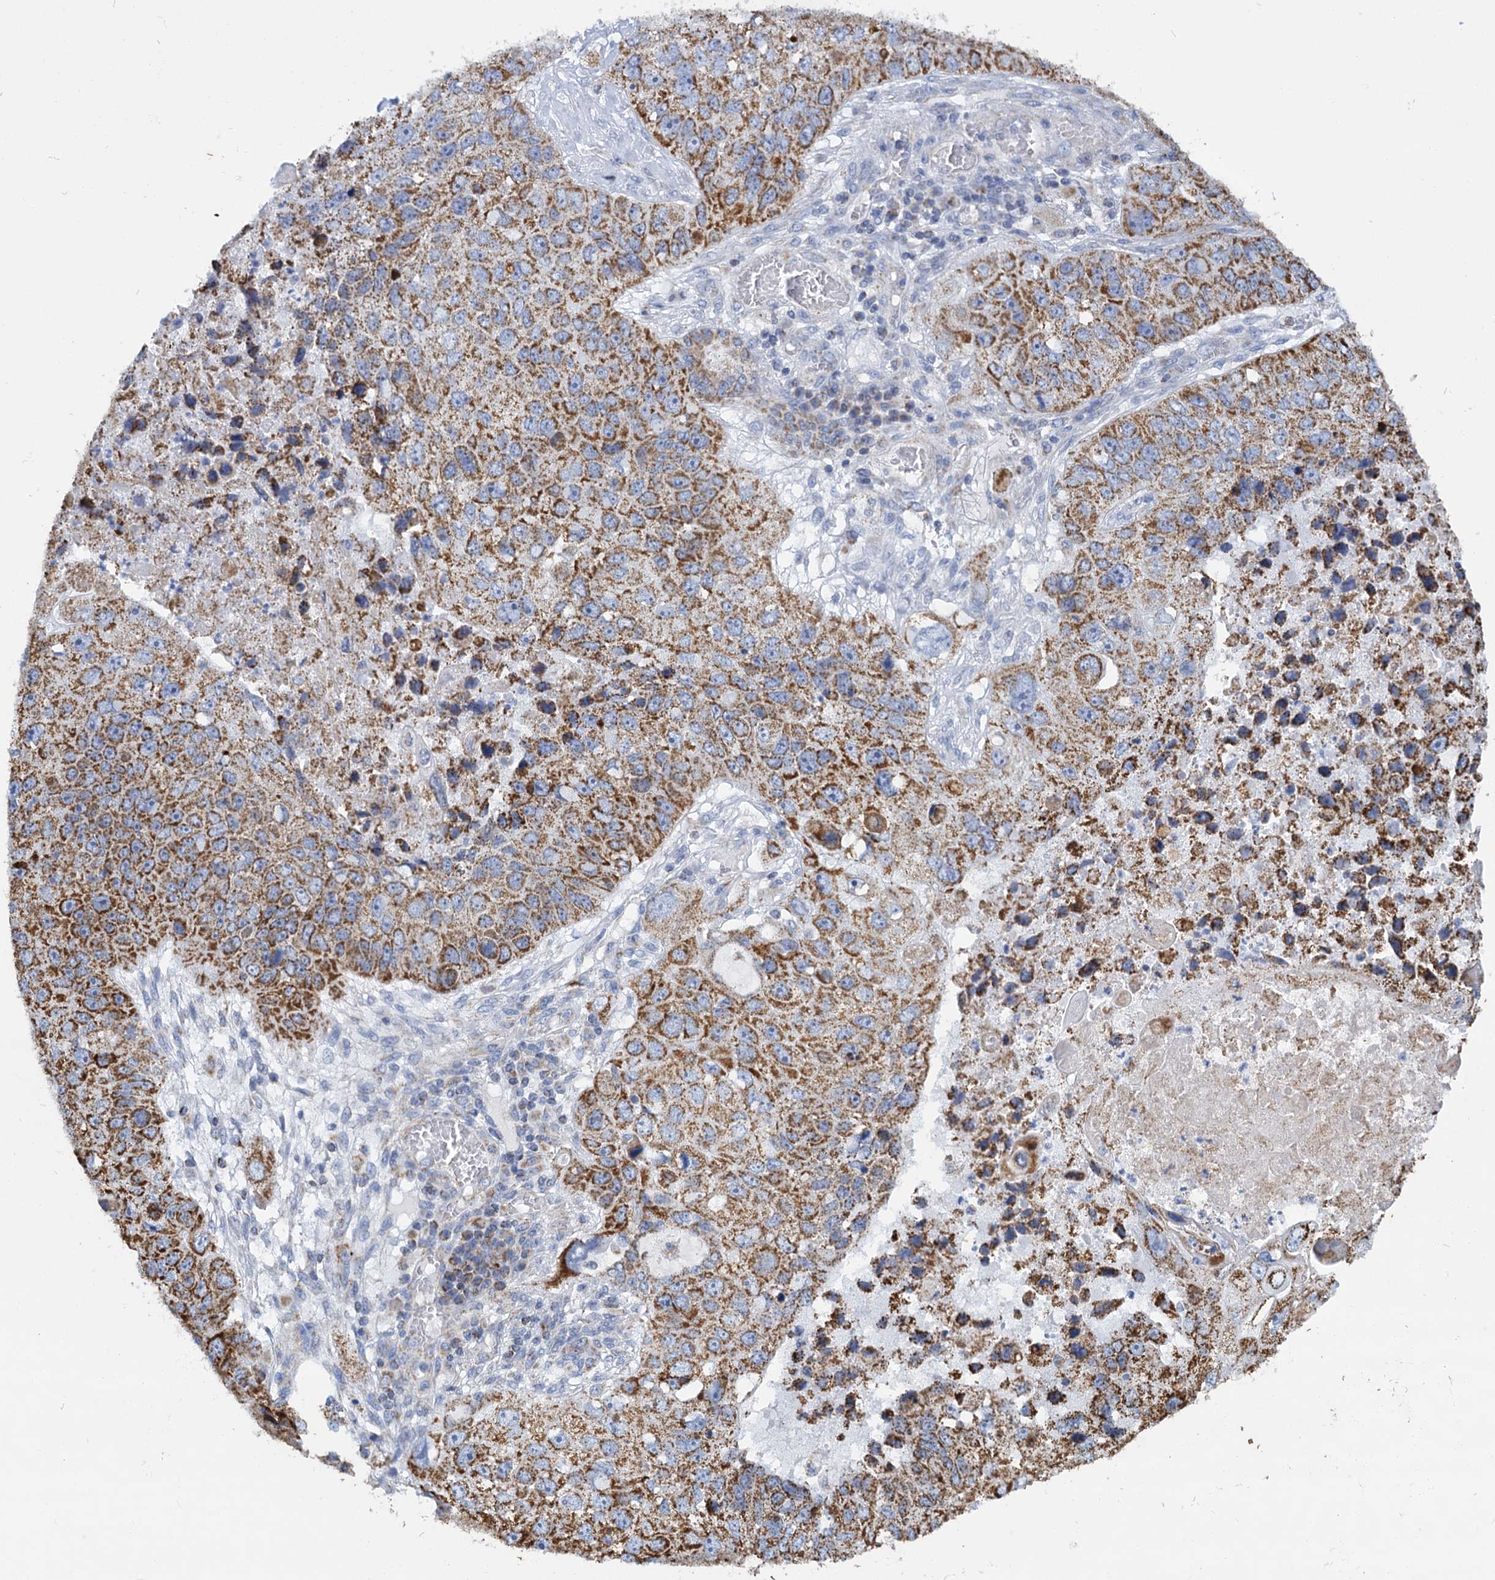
{"staining": {"intensity": "moderate", "quantity": ">75%", "location": "cytoplasmic/membranous"}, "tissue": "lung cancer", "cell_type": "Tumor cells", "image_type": "cancer", "snomed": [{"axis": "morphology", "description": "Squamous cell carcinoma, NOS"}, {"axis": "topography", "description": "Lung"}], "caption": "This image displays IHC staining of human lung squamous cell carcinoma, with medium moderate cytoplasmic/membranous staining in about >75% of tumor cells.", "gene": "CCP110", "patient": {"sex": "male", "age": 61}}